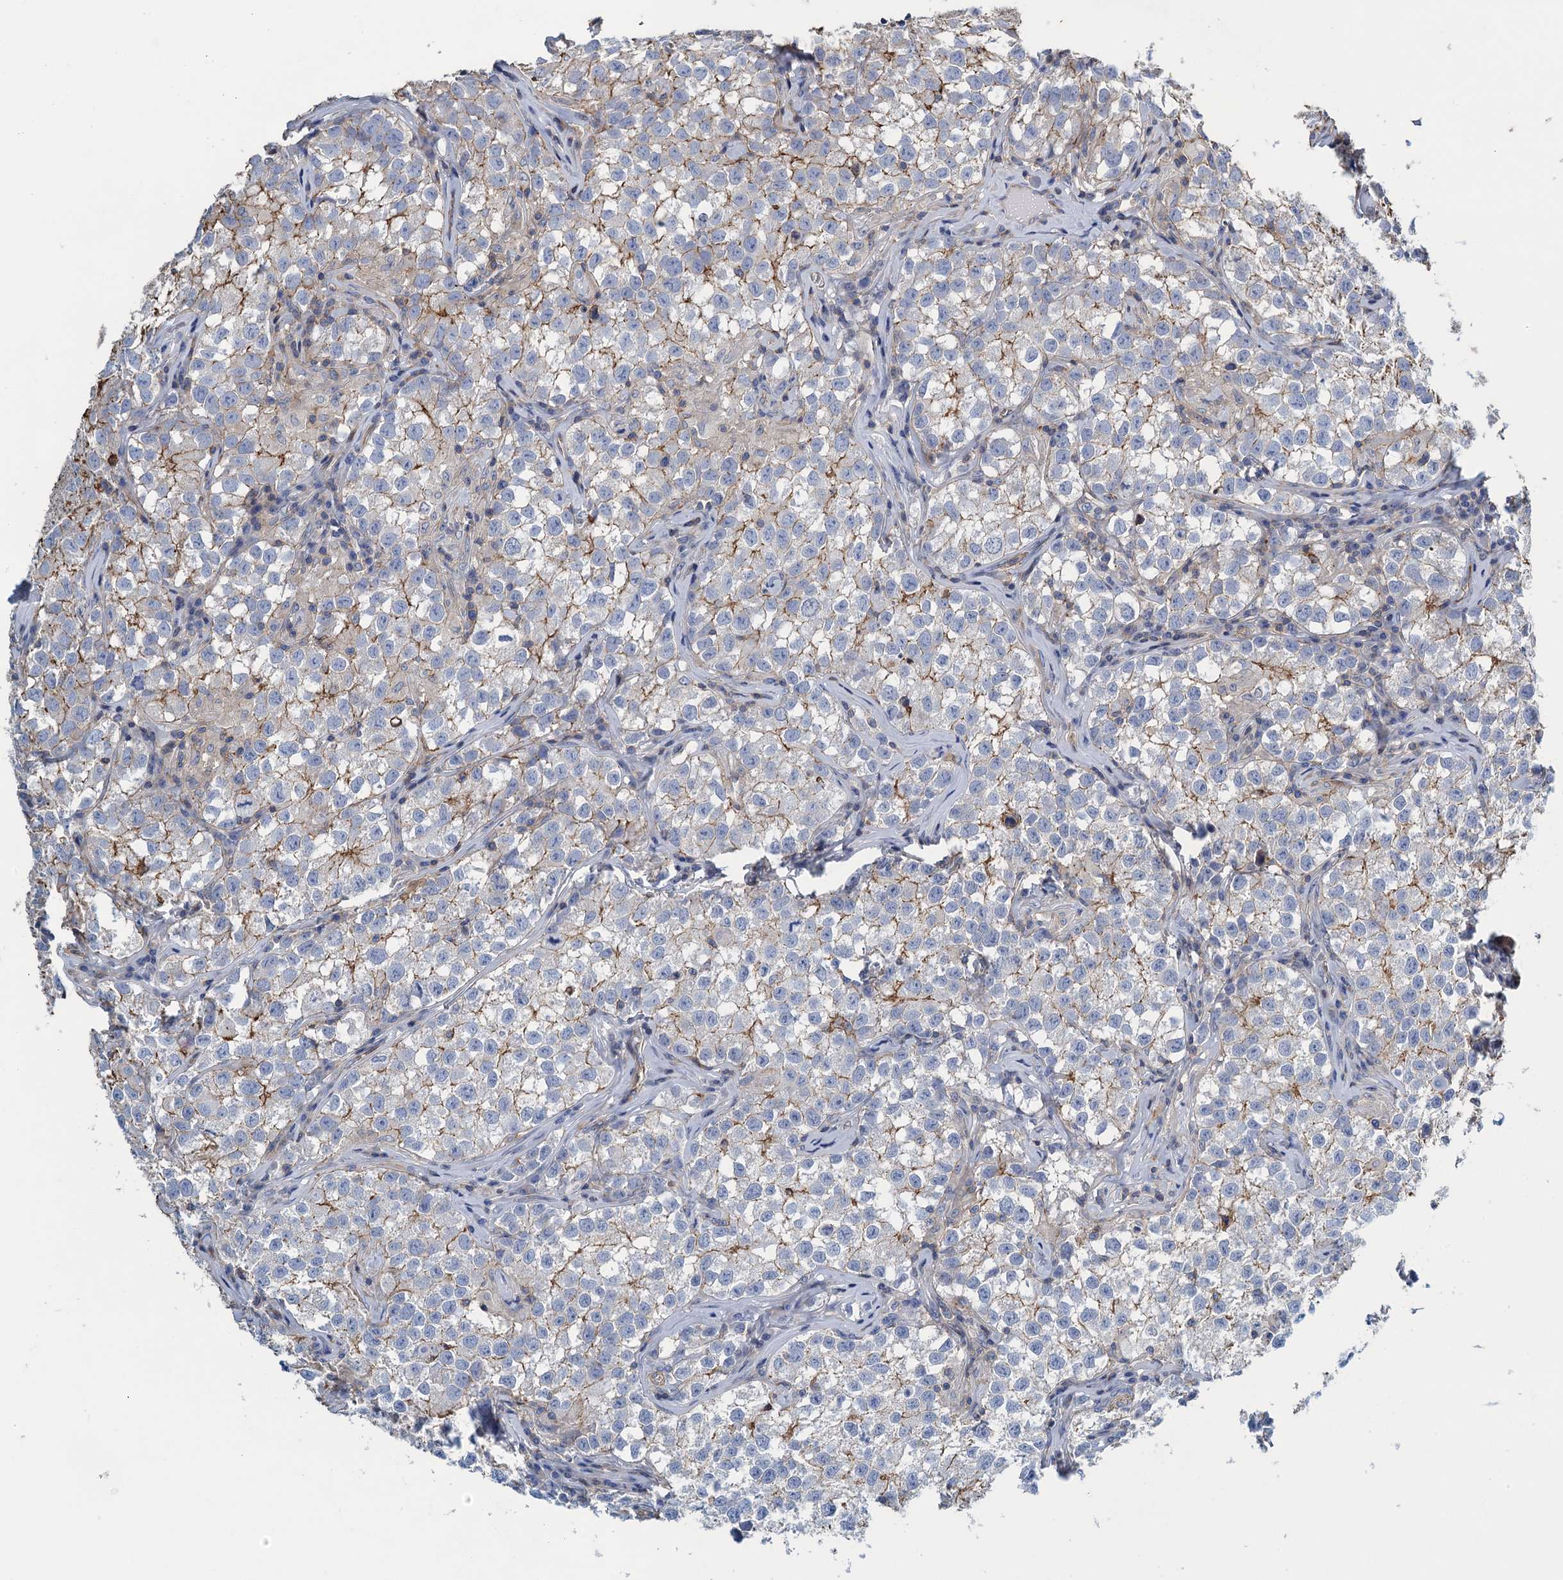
{"staining": {"intensity": "moderate", "quantity": "<25%", "location": "cytoplasmic/membranous"}, "tissue": "testis cancer", "cell_type": "Tumor cells", "image_type": "cancer", "snomed": [{"axis": "morphology", "description": "Seminoma, NOS"}, {"axis": "morphology", "description": "Carcinoma, Embryonal, NOS"}, {"axis": "topography", "description": "Testis"}], "caption": "Testis embryonal carcinoma was stained to show a protein in brown. There is low levels of moderate cytoplasmic/membranous staining in approximately <25% of tumor cells.", "gene": "PROSER2", "patient": {"sex": "male", "age": 43}}